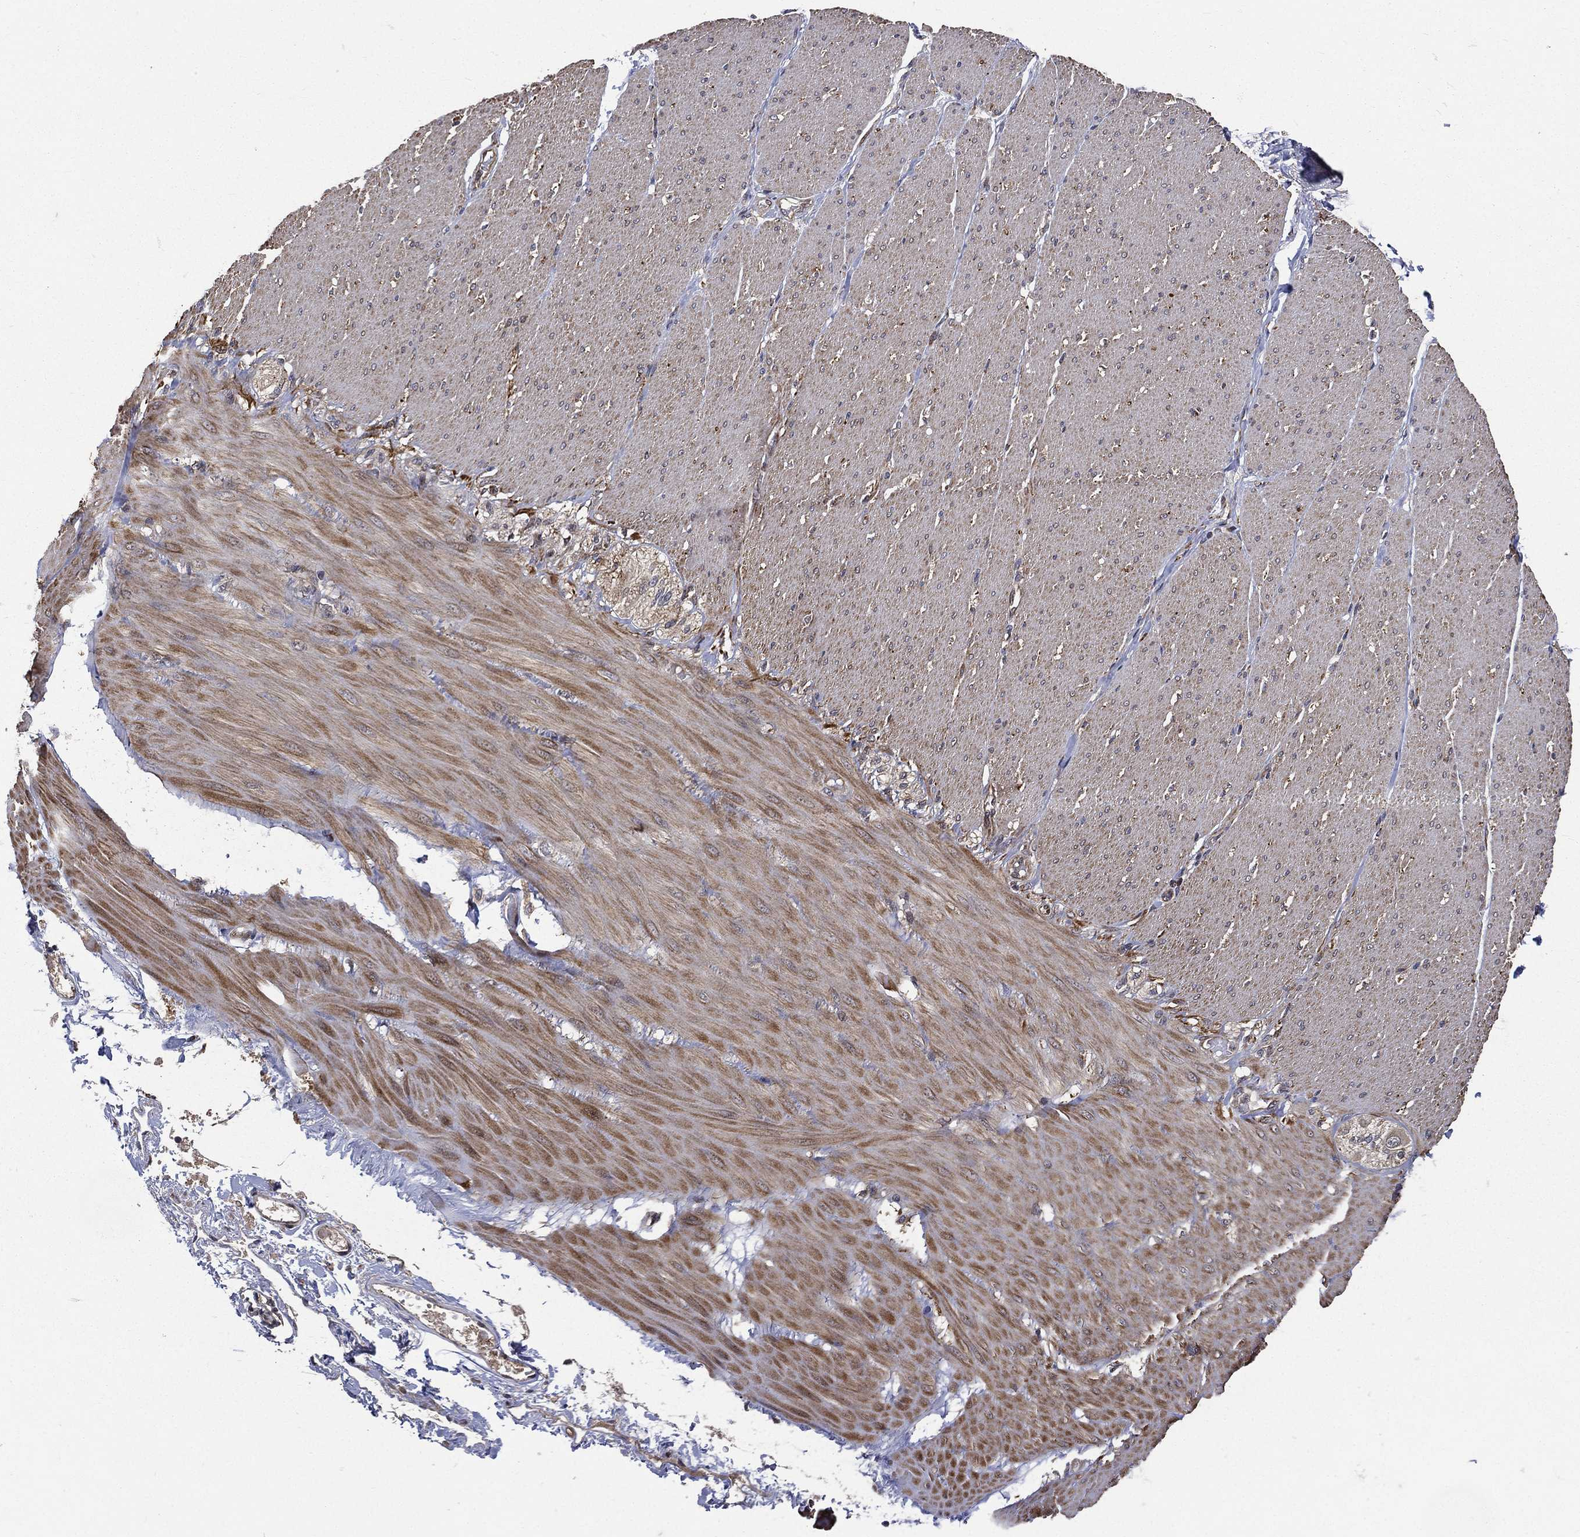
{"staining": {"intensity": "negative", "quantity": "none", "location": "none"}, "tissue": "adipose tissue", "cell_type": "Adipocytes", "image_type": "normal", "snomed": [{"axis": "morphology", "description": "Normal tissue, NOS"}, {"axis": "topography", "description": "Smooth muscle"}, {"axis": "topography", "description": "Duodenum"}, {"axis": "topography", "description": "Peripheral nerve tissue"}], "caption": "A histopathology image of adipose tissue stained for a protein displays no brown staining in adipocytes.", "gene": "RAB11FIP4", "patient": {"sex": "female", "age": 61}}